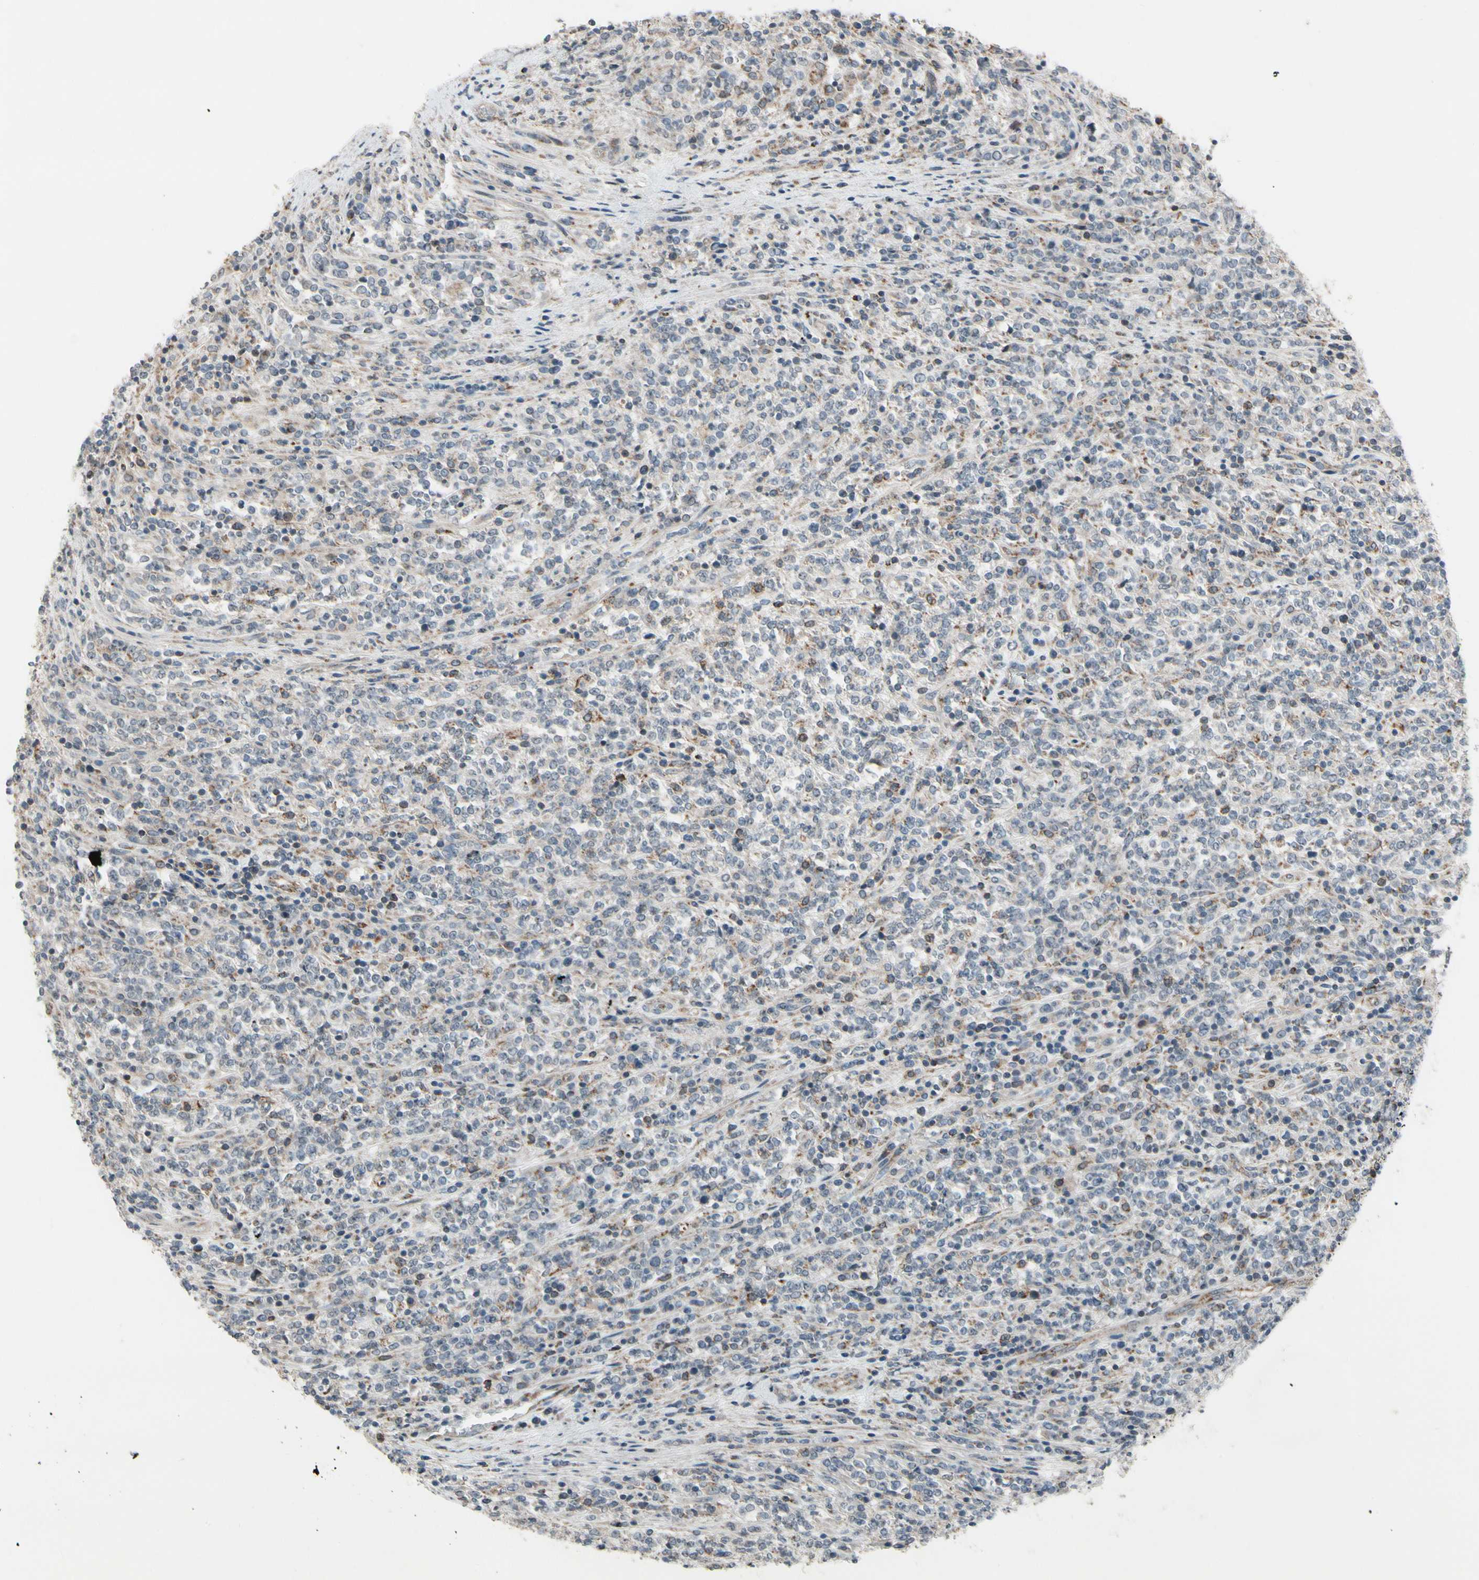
{"staining": {"intensity": "weak", "quantity": ">75%", "location": "cytoplasmic/membranous"}, "tissue": "lymphoma", "cell_type": "Tumor cells", "image_type": "cancer", "snomed": [{"axis": "morphology", "description": "Malignant lymphoma, non-Hodgkin's type, High grade"}, {"axis": "topography", "description": "Soft tissue"}], "caption": "Protein expression analysis of human high-grade malignant lymphoma, non-Hodgkin's type reveals weak cytoplasmic/membranous positivity in about >75% of tumor cells.", "gene": "CPT1A", "patient": {"sex": "male", "age": 18}}